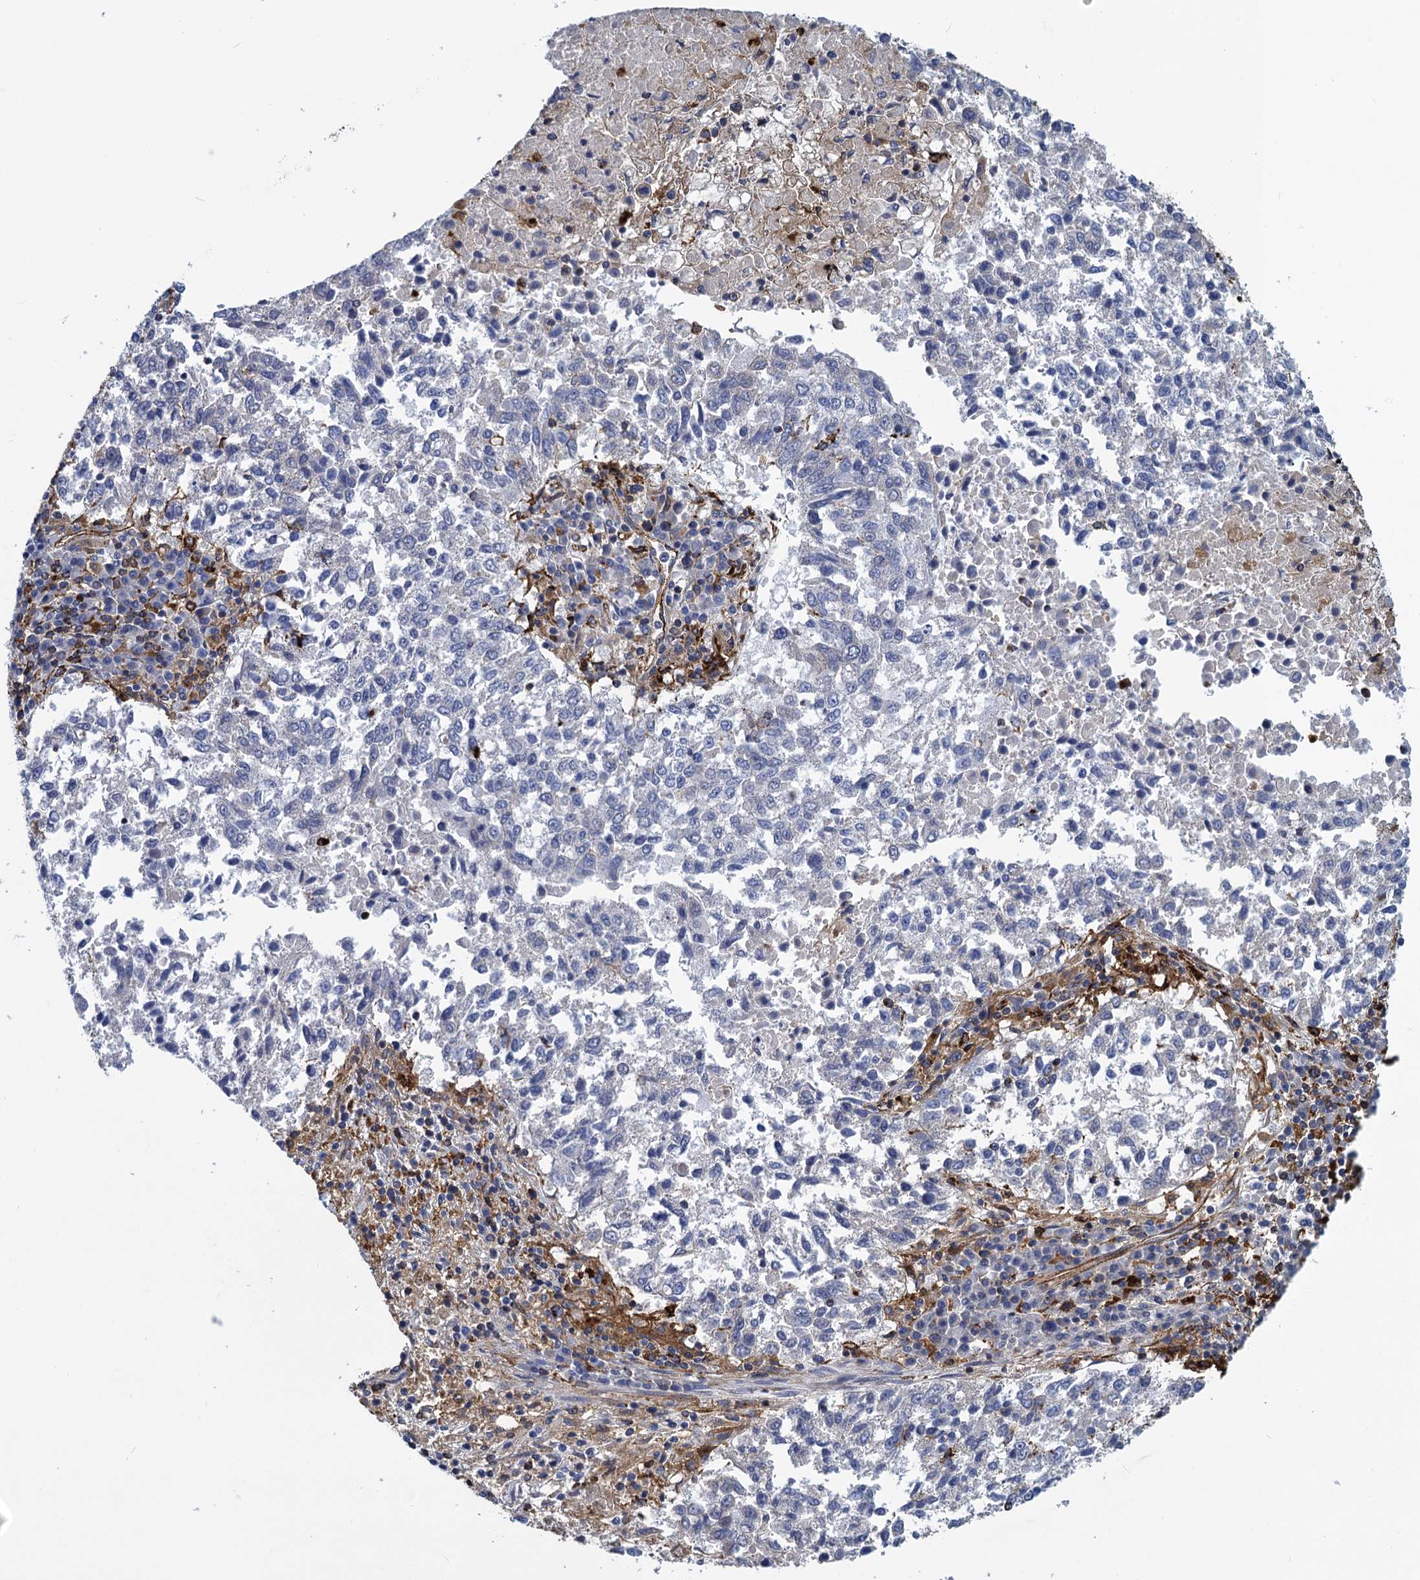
{"staining": {"intensity": "negative", "quantity": "none", "location": "none"}, "tissue": "lung cancer", "cell_type": "Tumor cells", "image_type": "cancer", "snomed": [{"axis": "morphology", "description": "Squamous cell carcinoma, NOS"}, {"axis": "topography", "description": "Lung"}], "caption": "Histopathology image shows no significant protein expression in tumor cells of lung squamous cell carcinoma.", "gene": "DNHD1", "patient": {"sex": "male", "age": 73}}